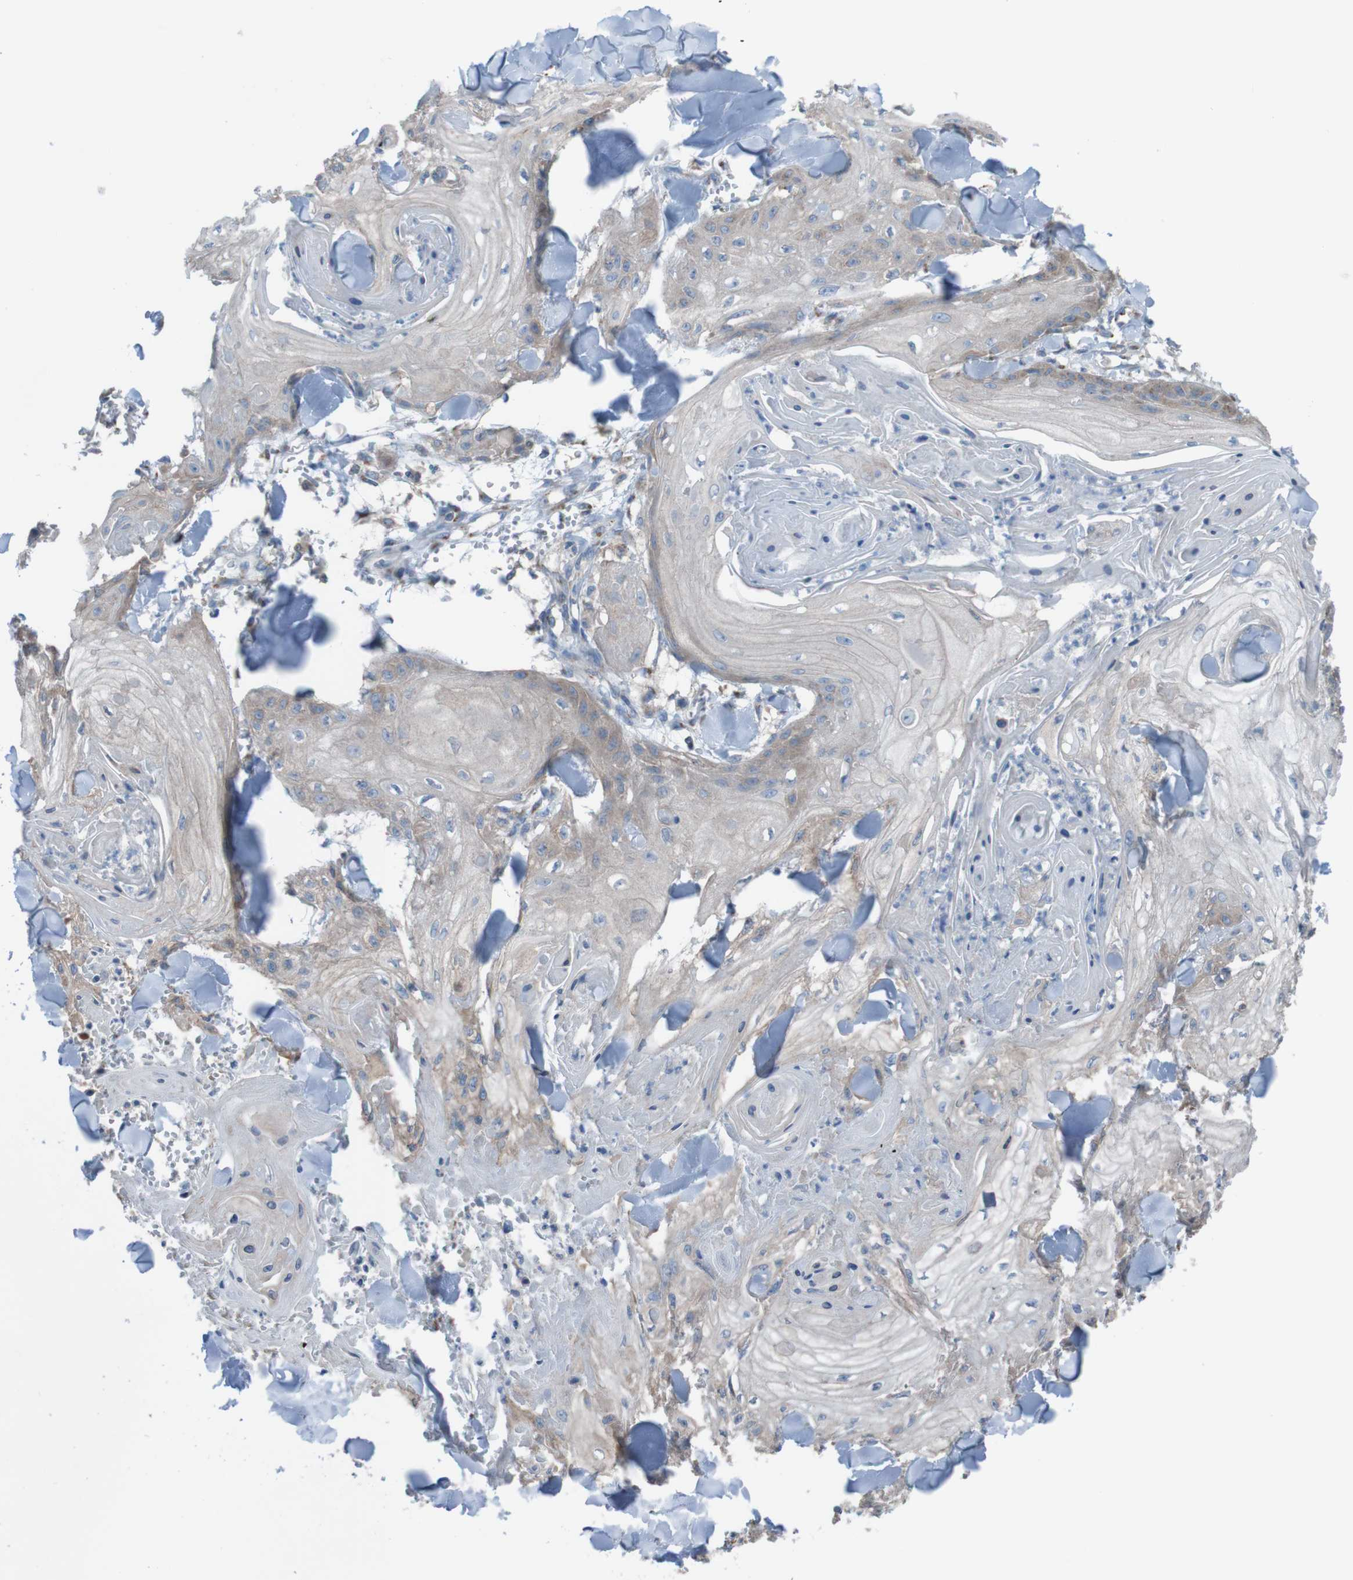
{"staining": {"intensity": "weak", "quantity": "25%-75%", "location": "cytoplasmic/membranous"}, "tissue": "skin cancer", "cell_type": "Tumor cells", "image_type": "cancer", "snomed": [{"axis": "morphology", "description": "Squamous cell carcinoma, NOS"}, {"axis": "topography", "description": "Skin"}], "caption": "About 25%-75% of tumor cells in human skin cancer reveal weak cytoplasmic/membranous protein staining as visualized by brown immunohistochemical staining.", "gene": "MINAR1", "patient": {"sex": "male", "age": 74}}